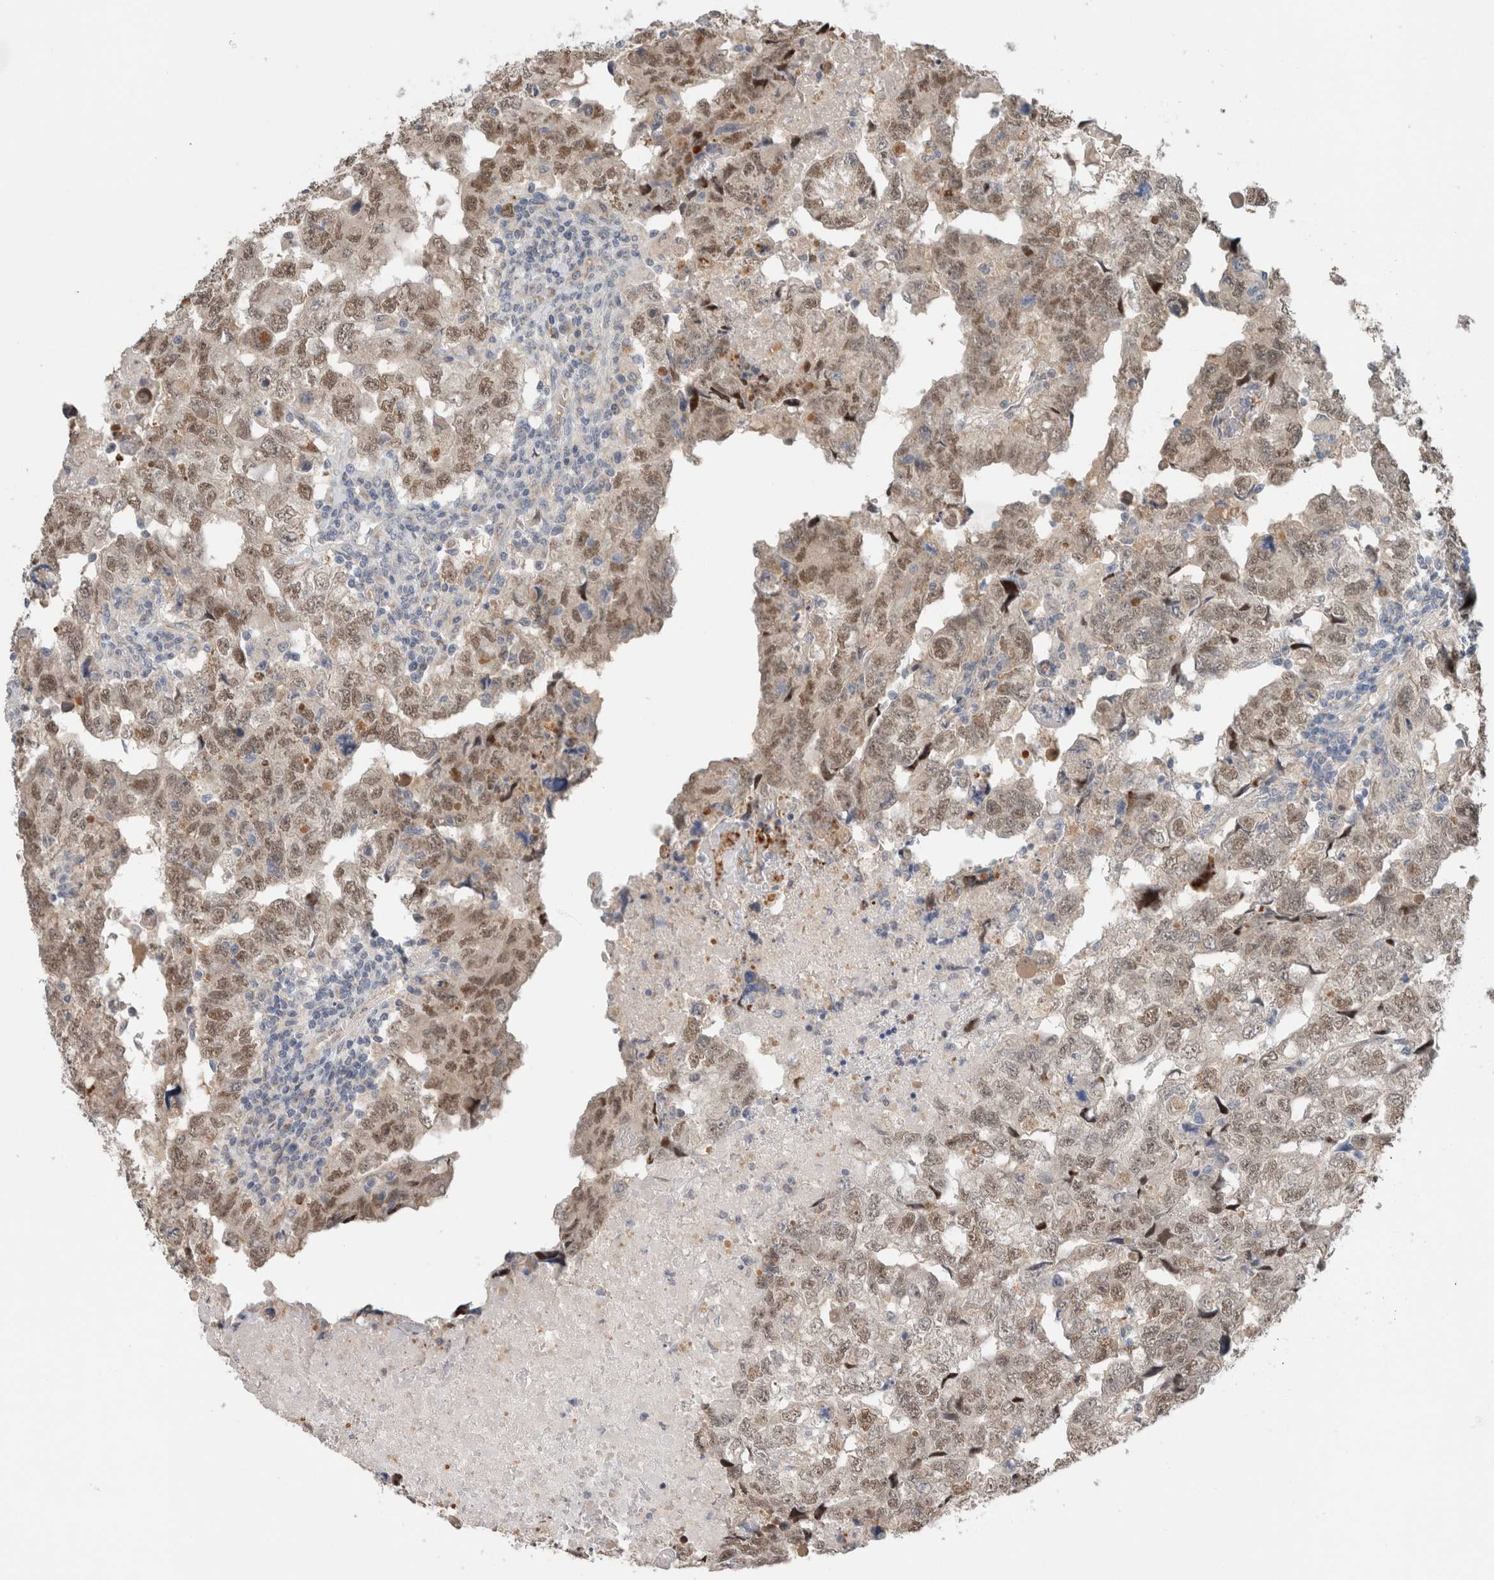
{"staining": {"intensity": "moderate", "quantity": "25%-75%", "location": "cytoplasmic/membranous,nuclear"}, "tissue": "testis cancer", "cell_type": "Tumor cells", "image_type": "cancer", "snomed": [{"axis": "morphology", "description": "Carcinoma, Embryonal, NOS"}, {"axis": "topography", "description": "Testis"}], "caption": "Protein expression analysis of human testis embryonal carcinoma reveals moderate cytoplasmic/membranous and nuclear positivity in about 25%-75% of tumor cells.", "gene": "CRAT", "patient": {"sex": "male", "age": 36}}